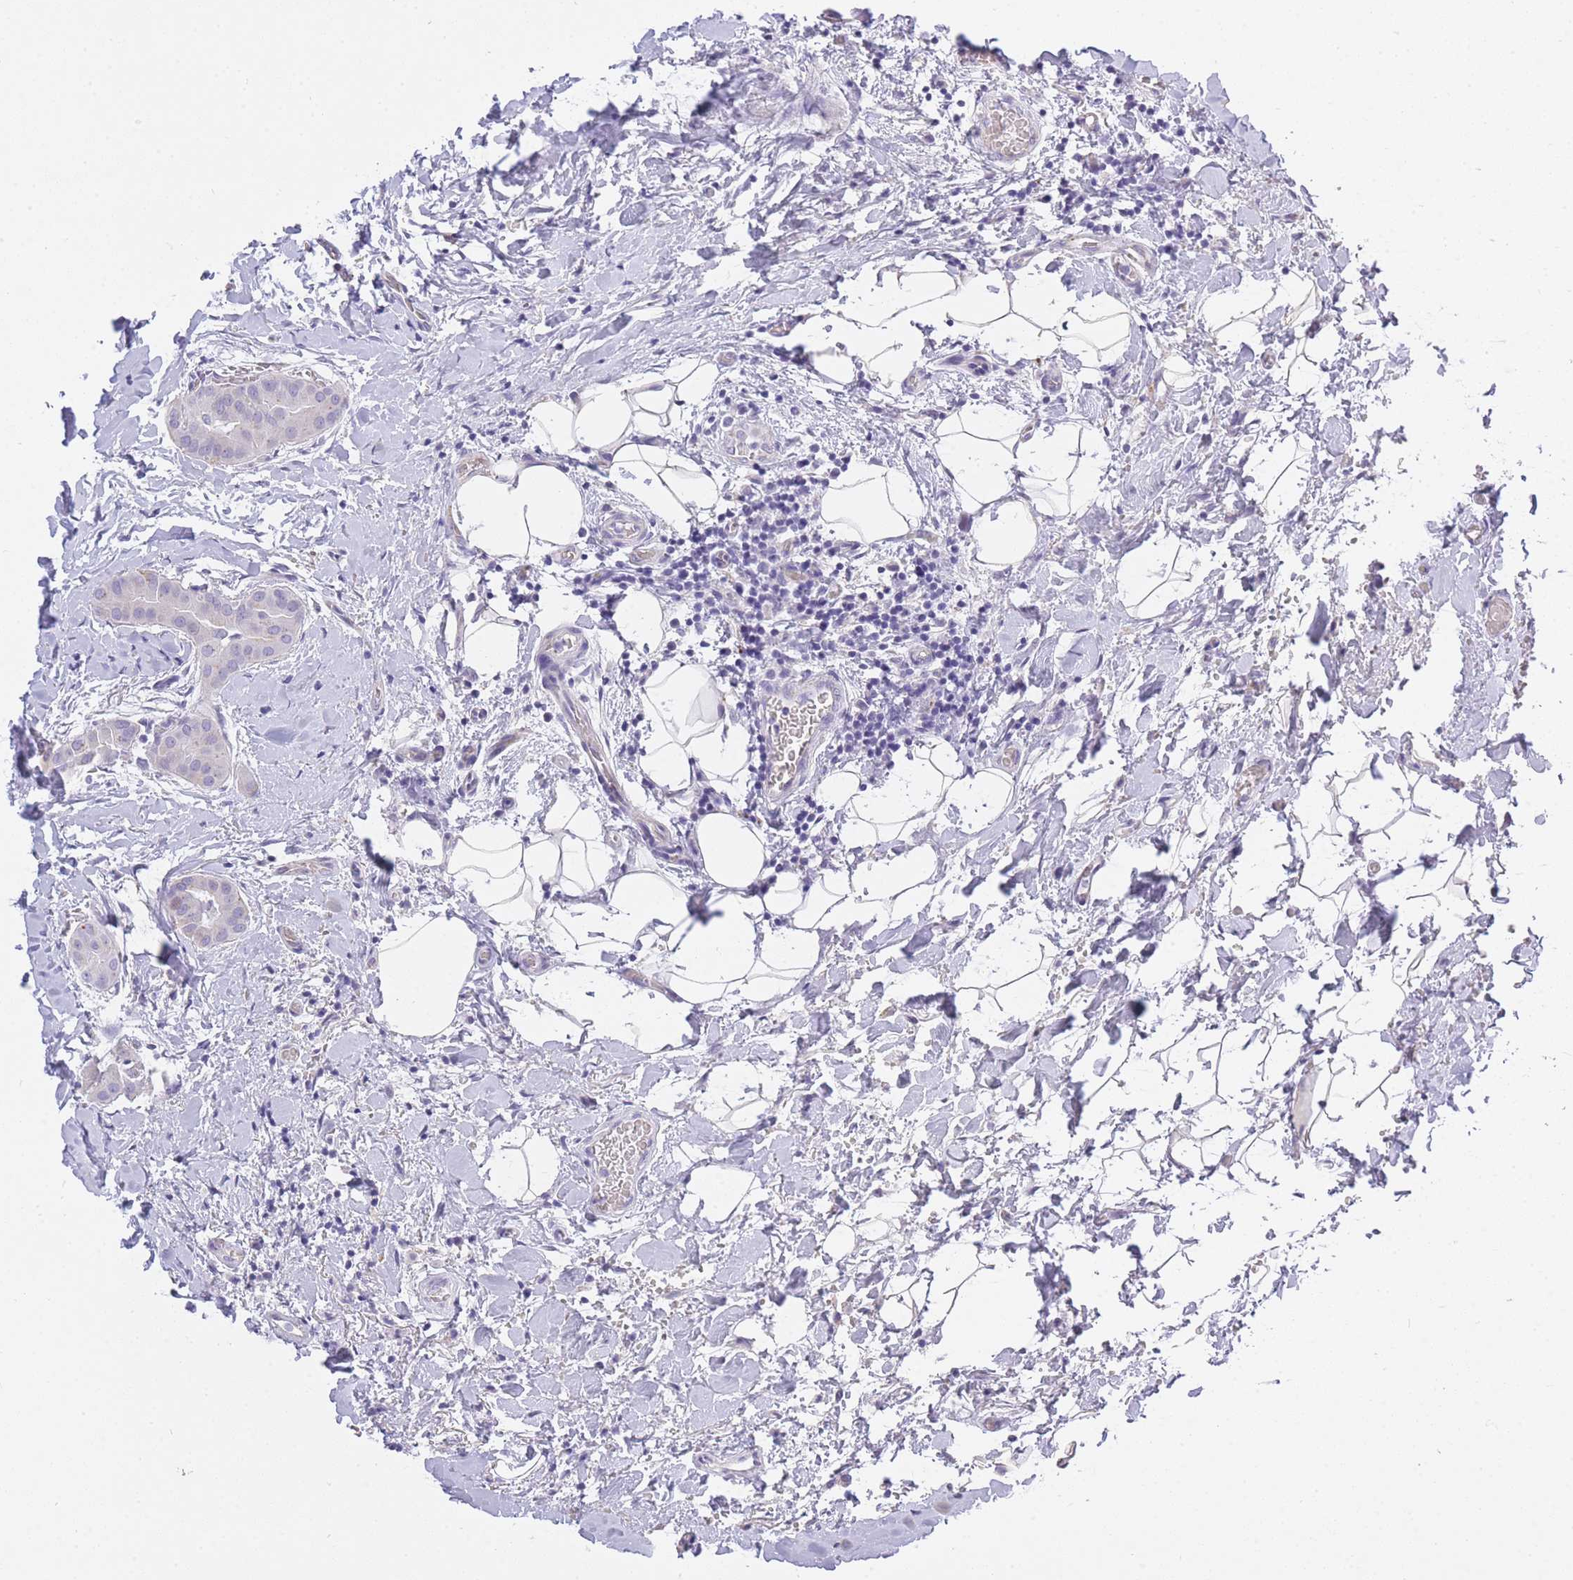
{"staining": {"intensity": "negative", "quantity": "none", "location": "none"}, "tissue": "thyroid cancer", "cell_type": "Tumor cells", "image_type": "cancer", "snomed": [{"axis": "morphology", "description": "Papillary adenocarcinoma, NOS"}, {"axis": "topography", "description": "Thyroid gland"}], "caption": "High power microscopy image of an IHC micrograph of thyroid cancer (papillary adenocarcinoma), revealing no significant staining in tumor cells.", "gene": "RHO", "patient": {"sex": "male", "age": 33}}